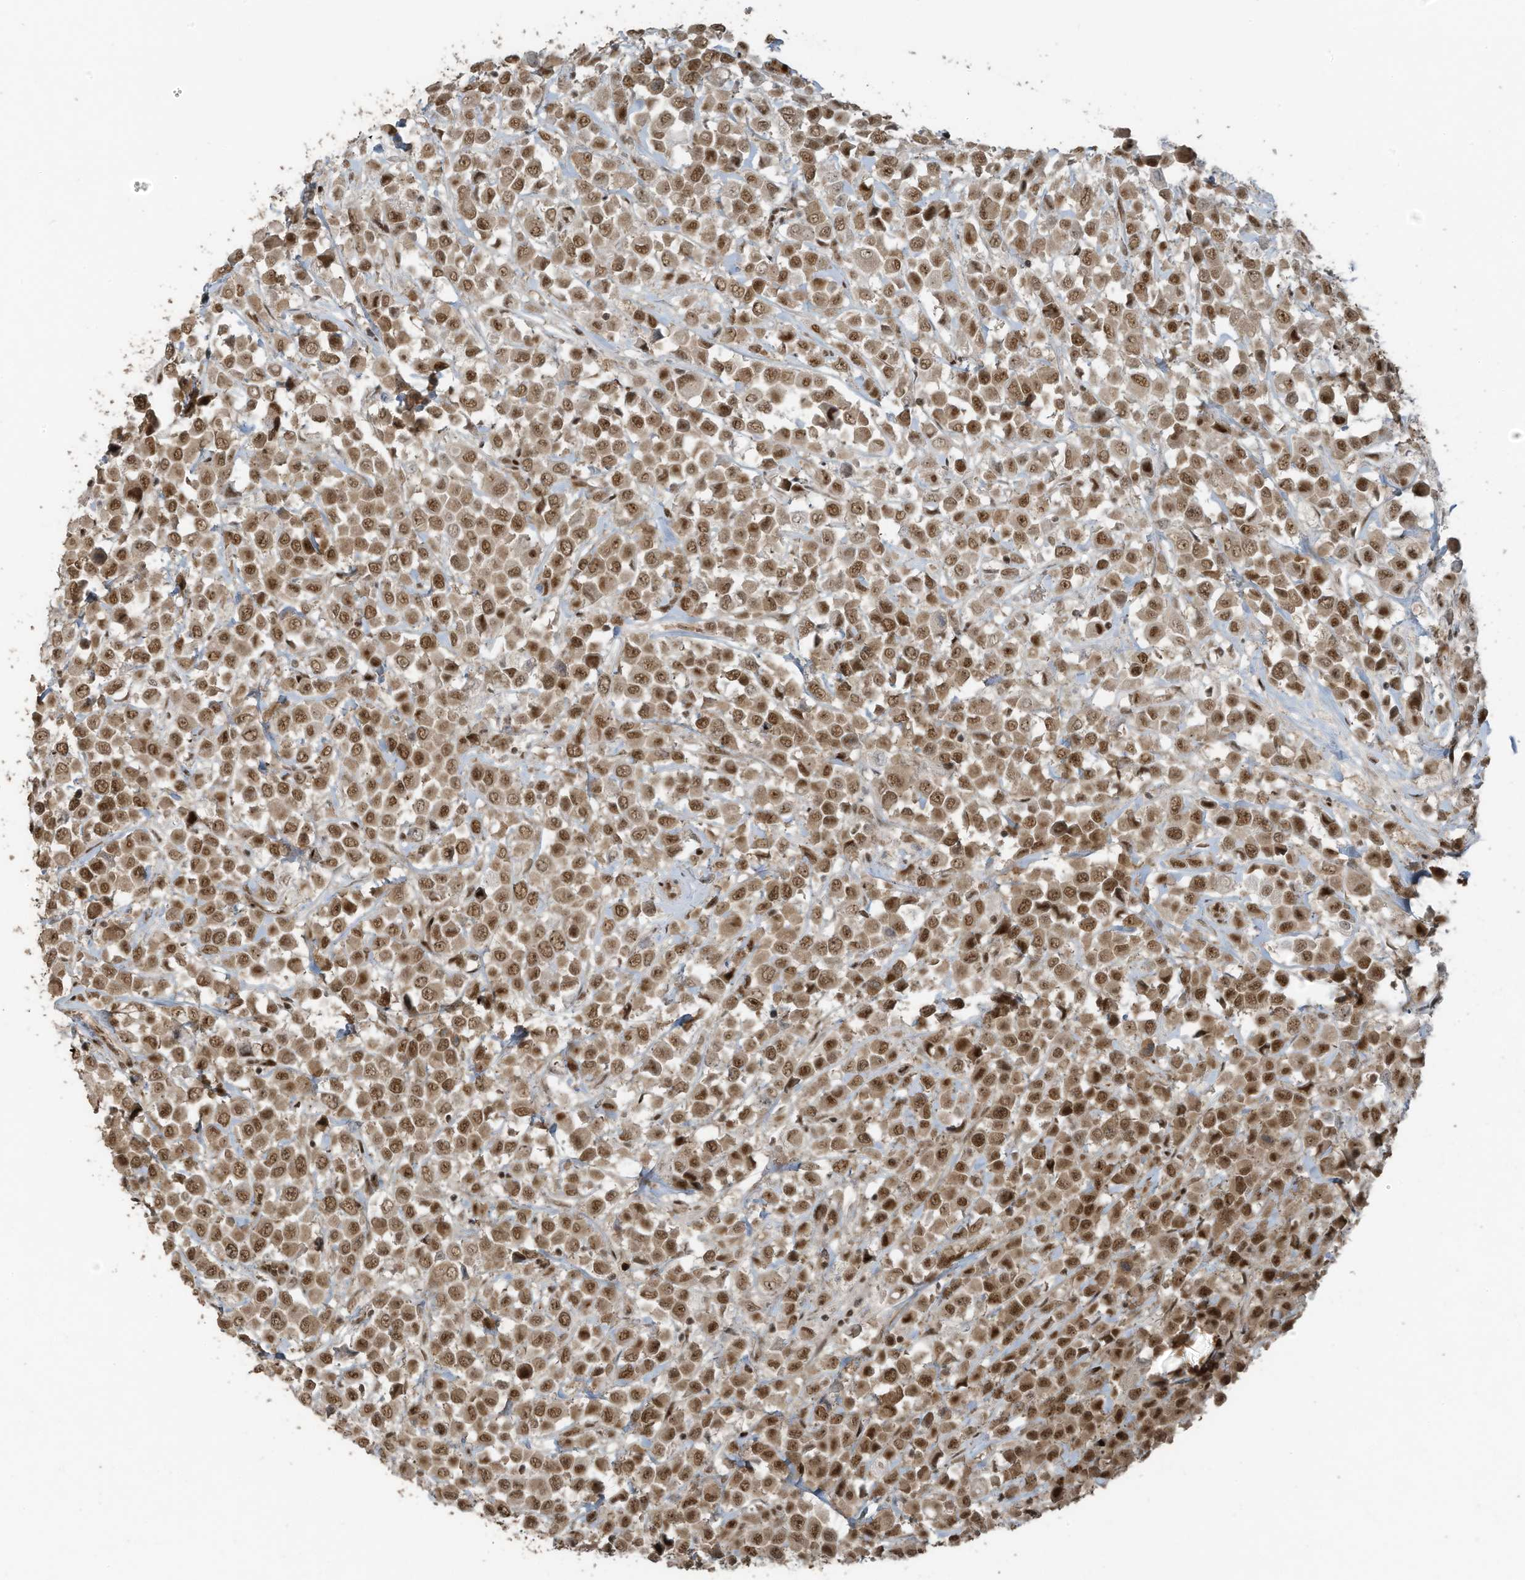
{"staining": {"intensity": "moderate", "quantity": ">75%", "location": "nuclear"}, "tissue": "breast cancer", "cell_type": "Tumor cells", "image_type": "cancer", "snomed": [{"axis": "morphology", "description": "Duct carcinoma"}, {"axis": "topography", "description": "Breast"}], "caption": "Human breast cancer (invasive ductal carcinoma) stained for a protein (brown) exhibits moderate nuclear positive staining in about >75% of tumor cells.", "gene": "PCNP", "patient": {"sex": "female", "age": 61}}